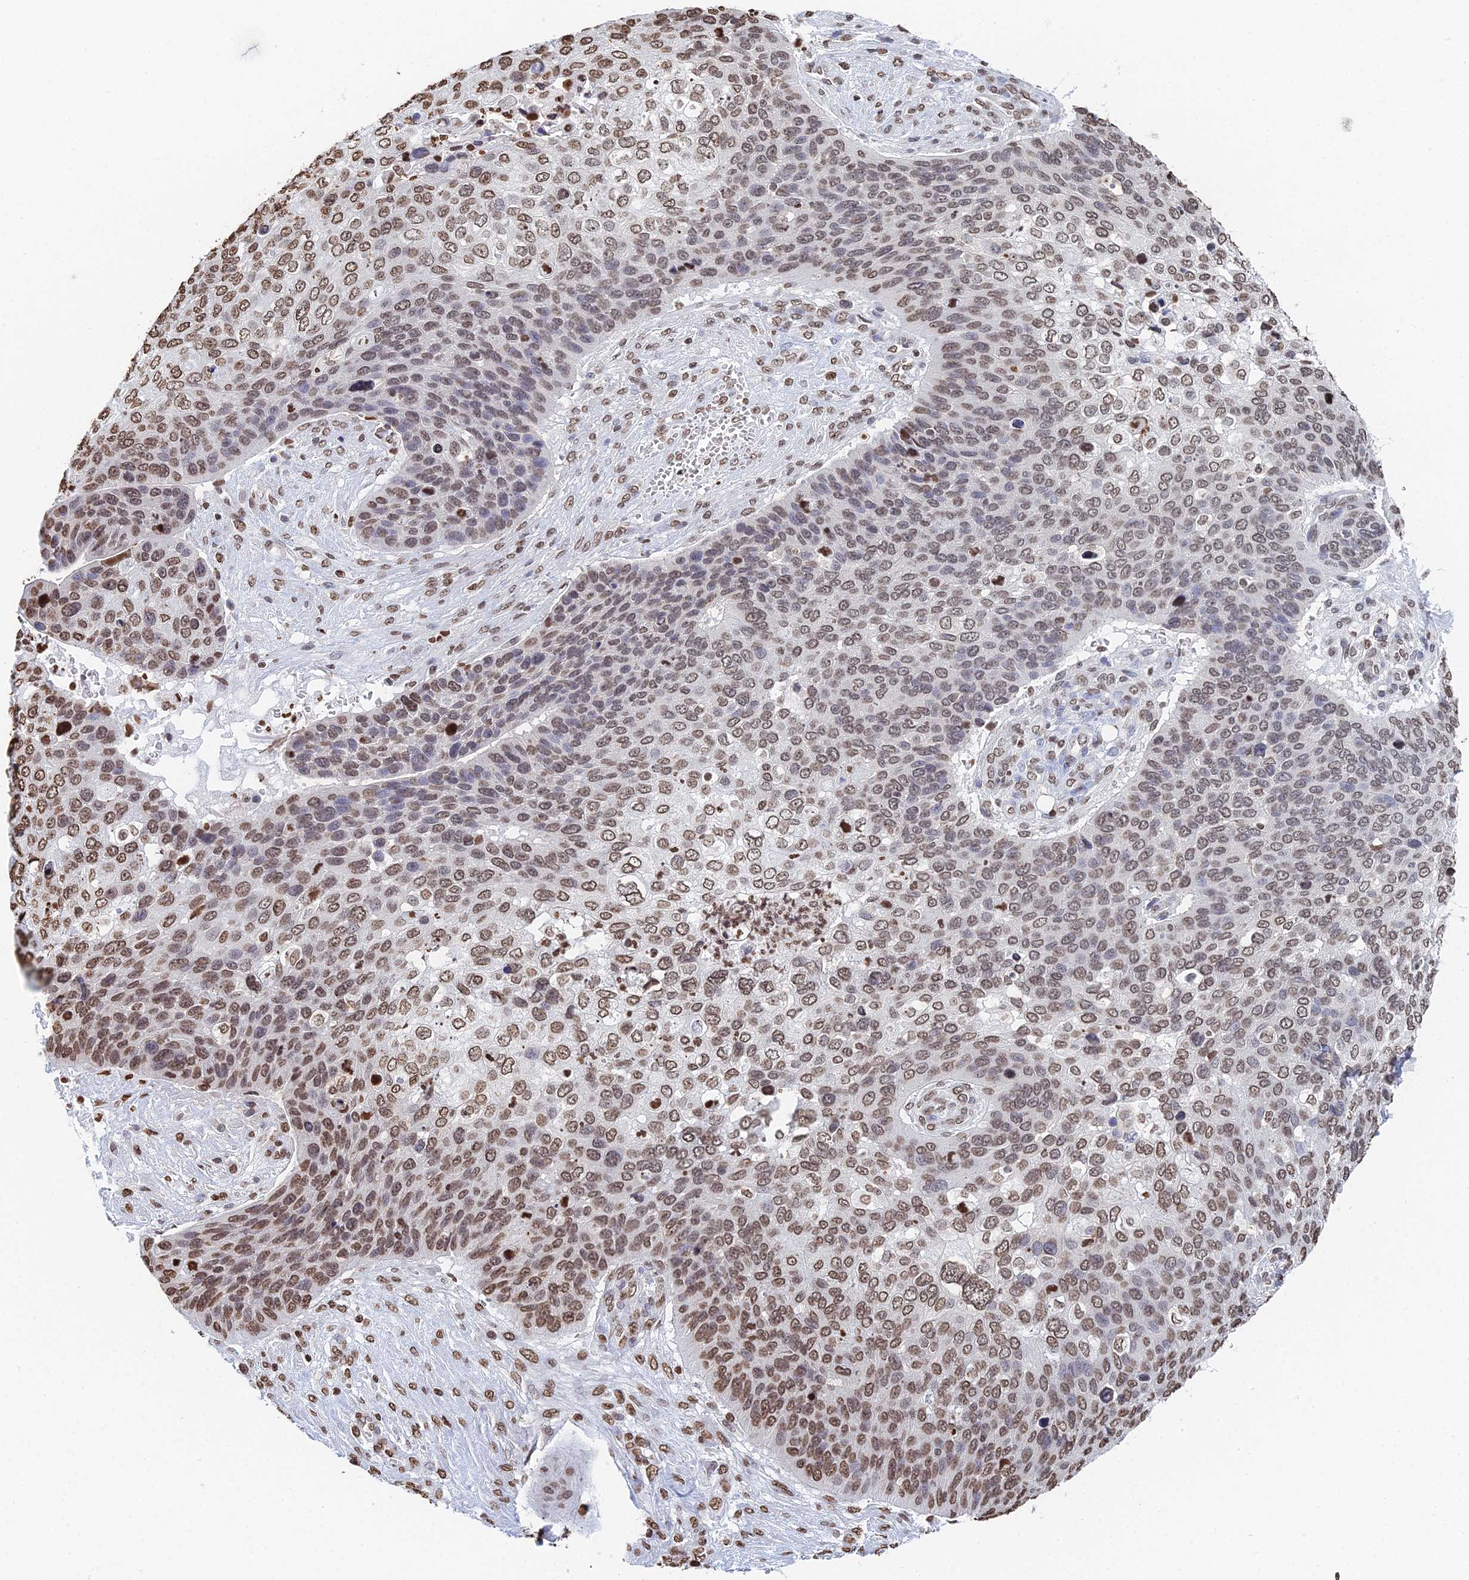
{"staining": {"intensity": "moderate", "quantity": "25%-75%", "location": "nuclear"}, "tissue": "skin cancer", "cell_type": "Tumor cells", "image_type": "cancer", "snomed": [{"axis": "morphology", "description": "Basal cell carcinoma"}, {"axis": "topography", "description": "Skin"}], "caption": "Immunohistochemistry (IHC) (DAB (3,3'-diaminobenzidine)) staining of human skin cancer shows moderate nuclear protein expression in about 25%-75% of tumor cells.", "gene": "GBP3", "patient": {"sex": "female", "age": 74}}